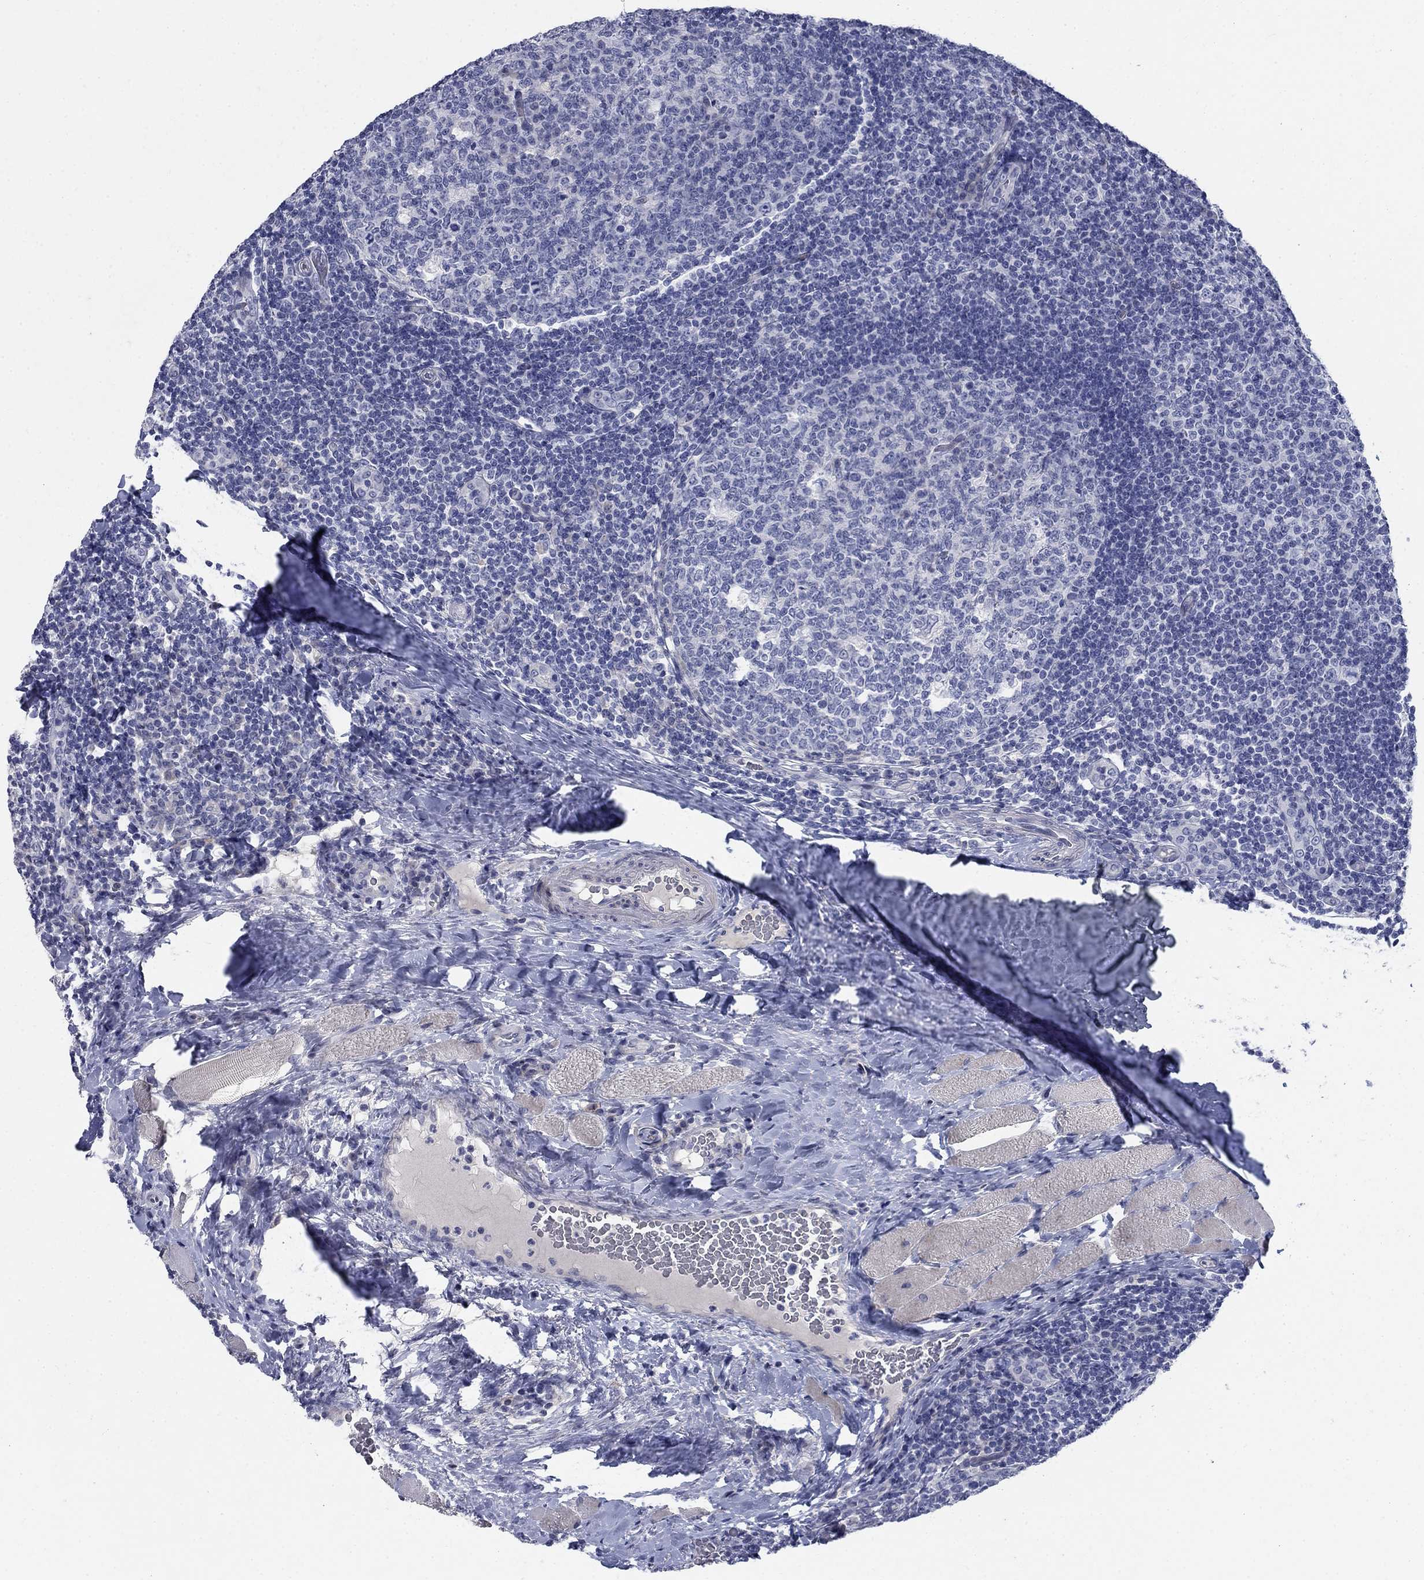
{"staining": {"intensity": "negative", "quantity": "none", "location": "none"}, "tissue": "tonsil", "cell_type": "Germinal center cells", "image_type": "normal", "snomed": [{"axis": "morphology", "description": "Normal tissue, NOS"}, {"axis": "topography", "description": "Tonsil"}], "caption": "IHC of unremarkable human tonsil demonstrates no positivity in germinal center cells.", "gene": "DNER", "patient": {"sex": "male", "age": 17}}